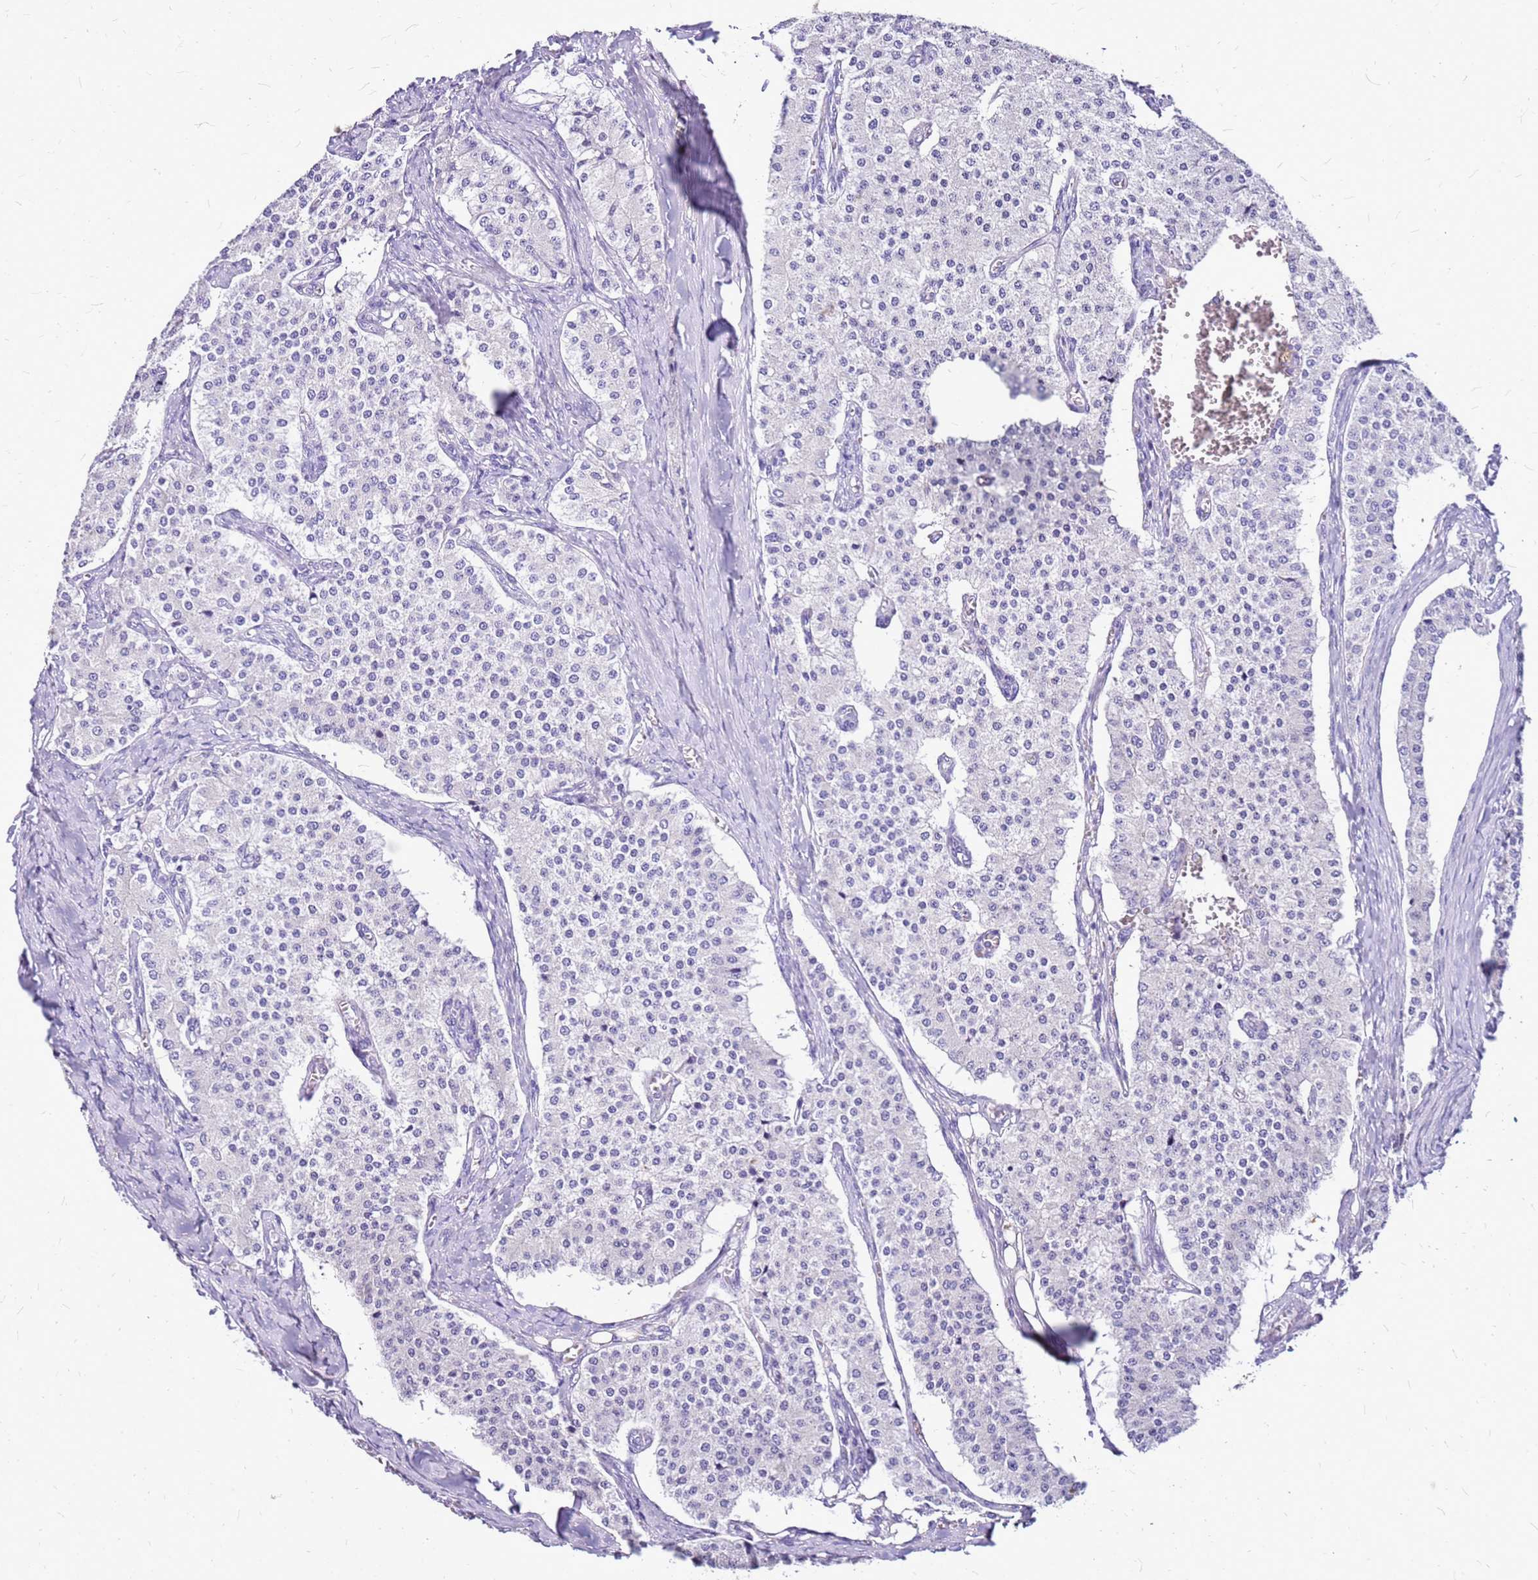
{"staining": {"intensity": "negative", "quantity": "none", "location": "none"}, "tissue": "carcinoid", "cell_type": "Tumor cells", "image_type": "cancer", "snomed": [{"axis": "morphology", "description": "Carcinoid, malignant, NOS"}, {"axis": "topography", "description": "Colon"}], "caption": "Micrograph shows no protein positivity in tumor cells of carcinoid tissue.", "gene": "DCDC2B", "patient": {"sex": "female", "age": 52}}